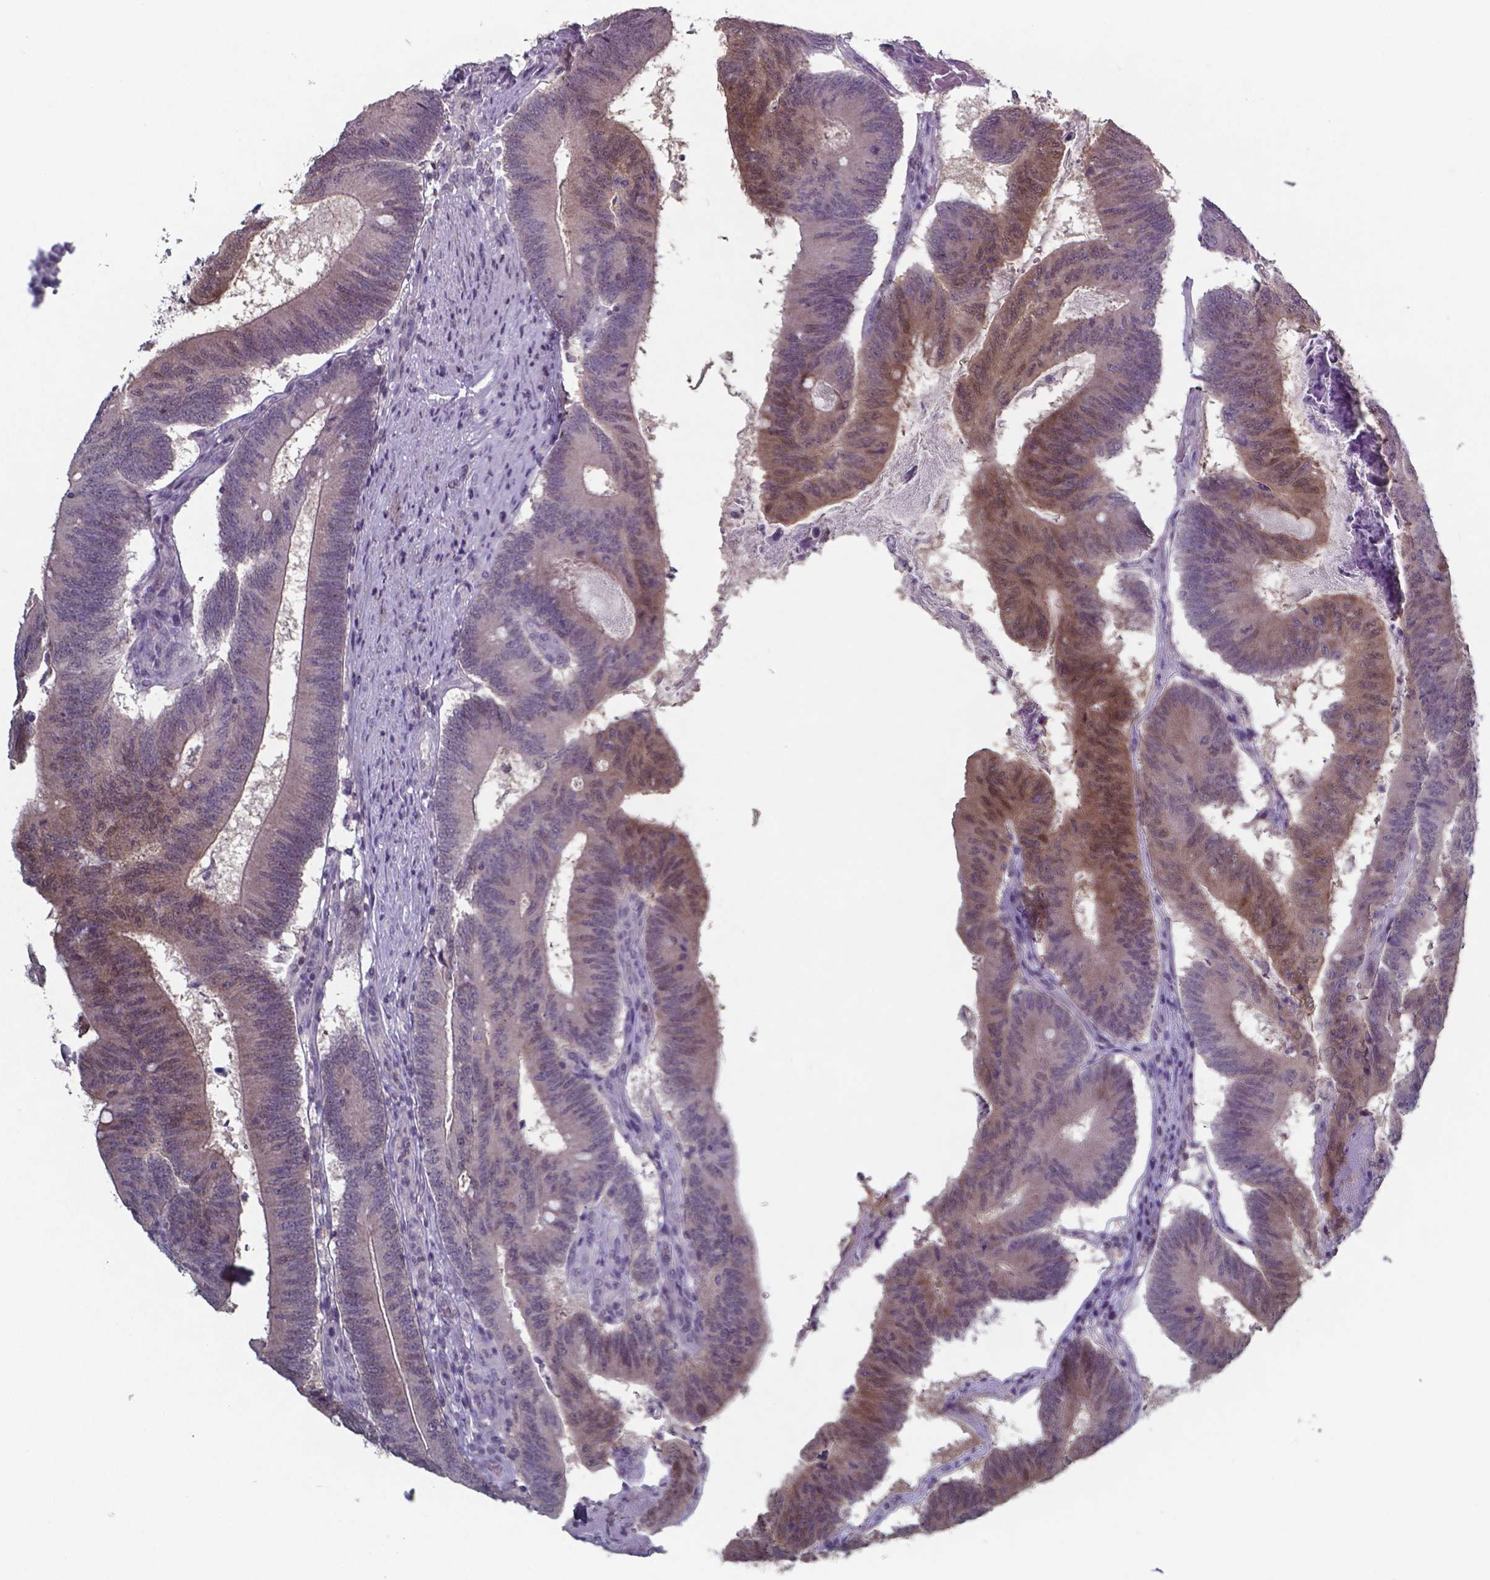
{"staining": {"intensity": "moderate", "quantity": "<25%", "location": "cytoplasmic/membranous,nuclear"}, "tissue": "colorectal cancer", "cell_type": "Tumor cells", "image_type": "cancer", "snomed": [{"axis": "morphology", "description": "Adenocarcinoma, NOS"}, {"axis": "topography", "description": "Colon"}], "caption": "Immunohistochemical staining of colorectal cancer demonstrates moderate cytoplasmic/membranous and nuclear protein staining in about <25% of tumor cells. Nuclei are stained in blue.", "gene": "TDP2", "patient": {"sex": "female", "age": 70}}